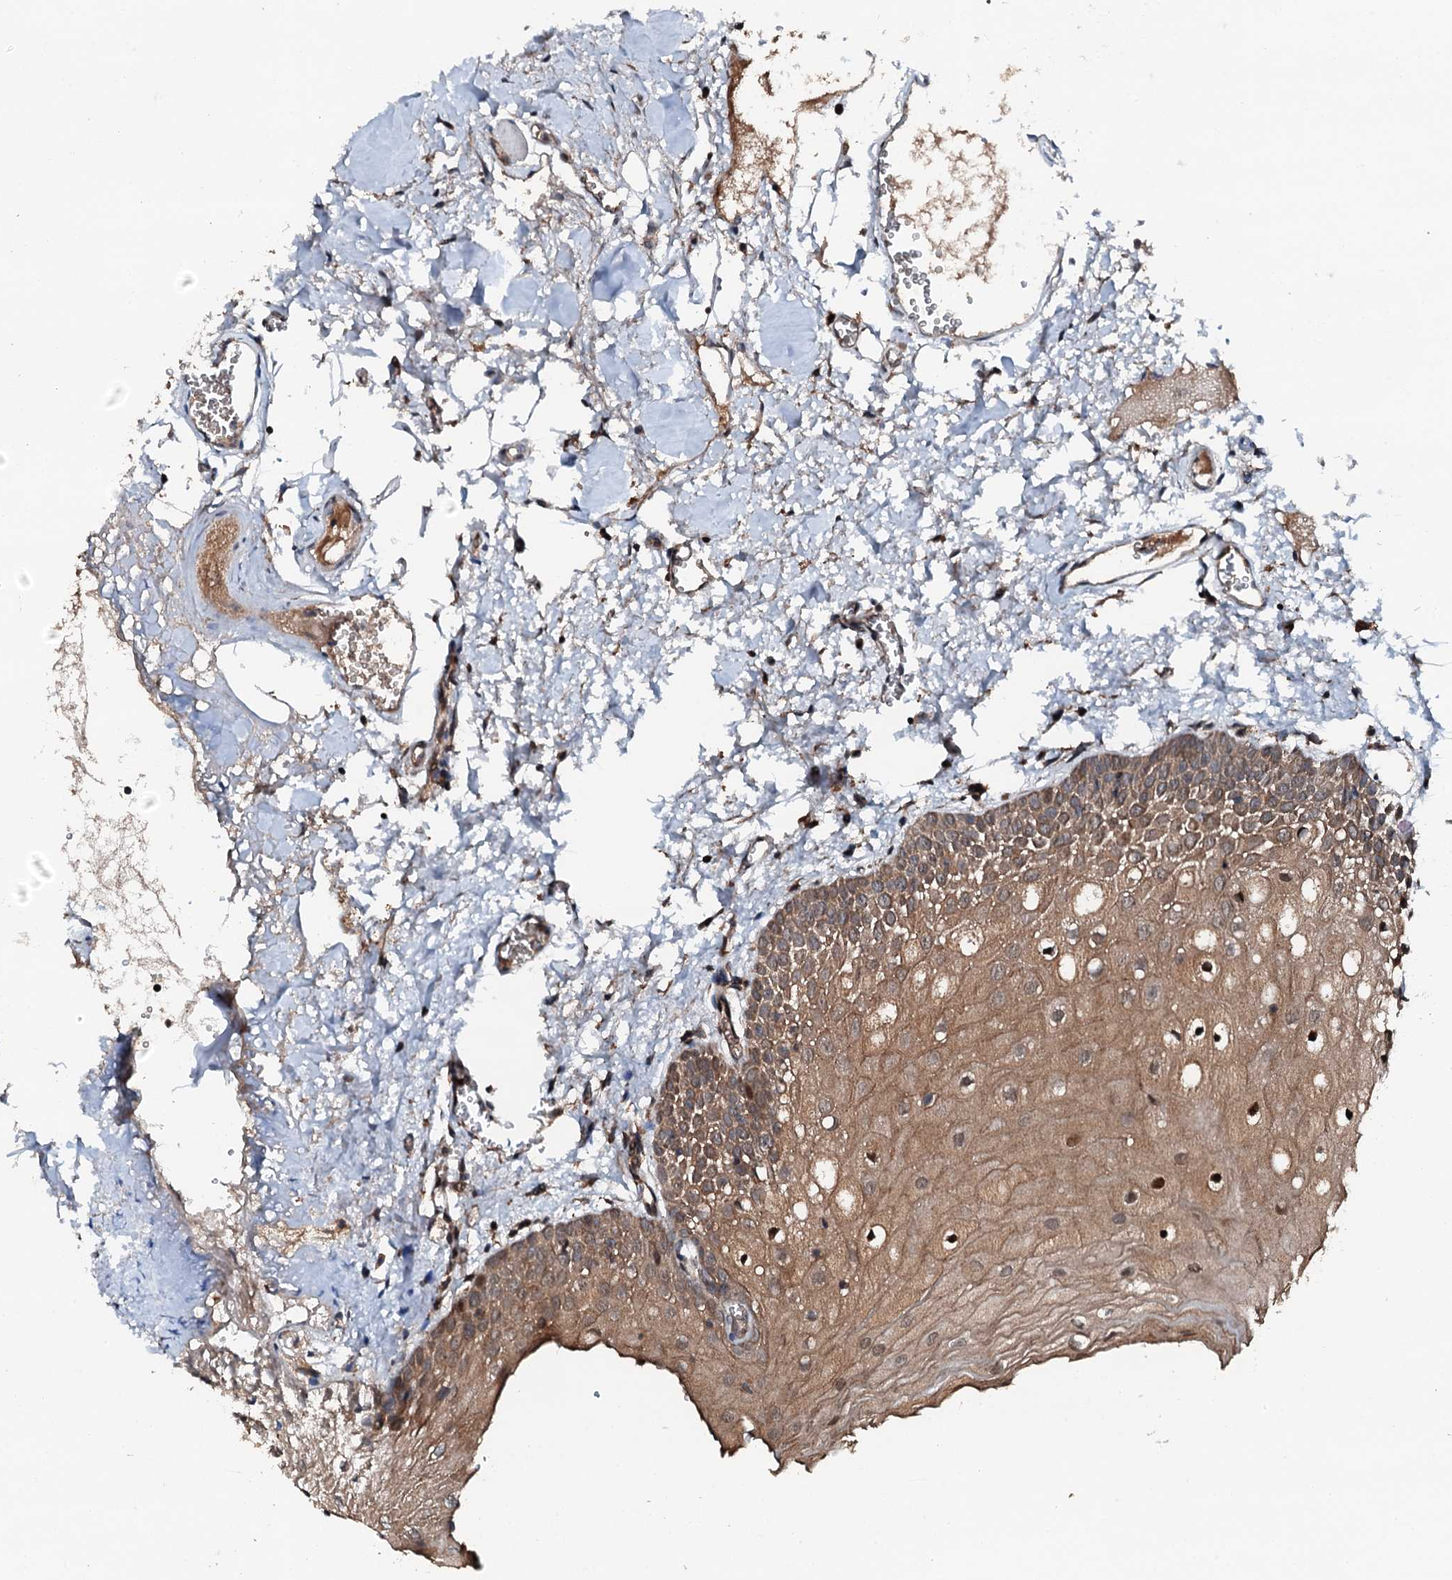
{"staining": {"intensity": "moderate", "quantity": ">75%", "location": "cytoplasmic/membranous,nuclear"}, "tissue": "oral mucosa", "cell_type": "Squamous epithelial cells", "image_type": "normal", "snomed": [{"axis": "morphology", "description": "Normal tissue, NOS"}, {"axis": "topography", "description": "Oral tissue"}, {"axis": "topography", "description": "Tounge, NOS"}], "caption": "The image shows immunohistochemical staining of unremarkable oral mucosa. There is moderate cytoplasmic/membranous,nuclear positivity is appreciated in about >75% of squamous epithelial cells.", "gene": "FLYWCH1", "patient": {"sex": "female", "age": 73}}